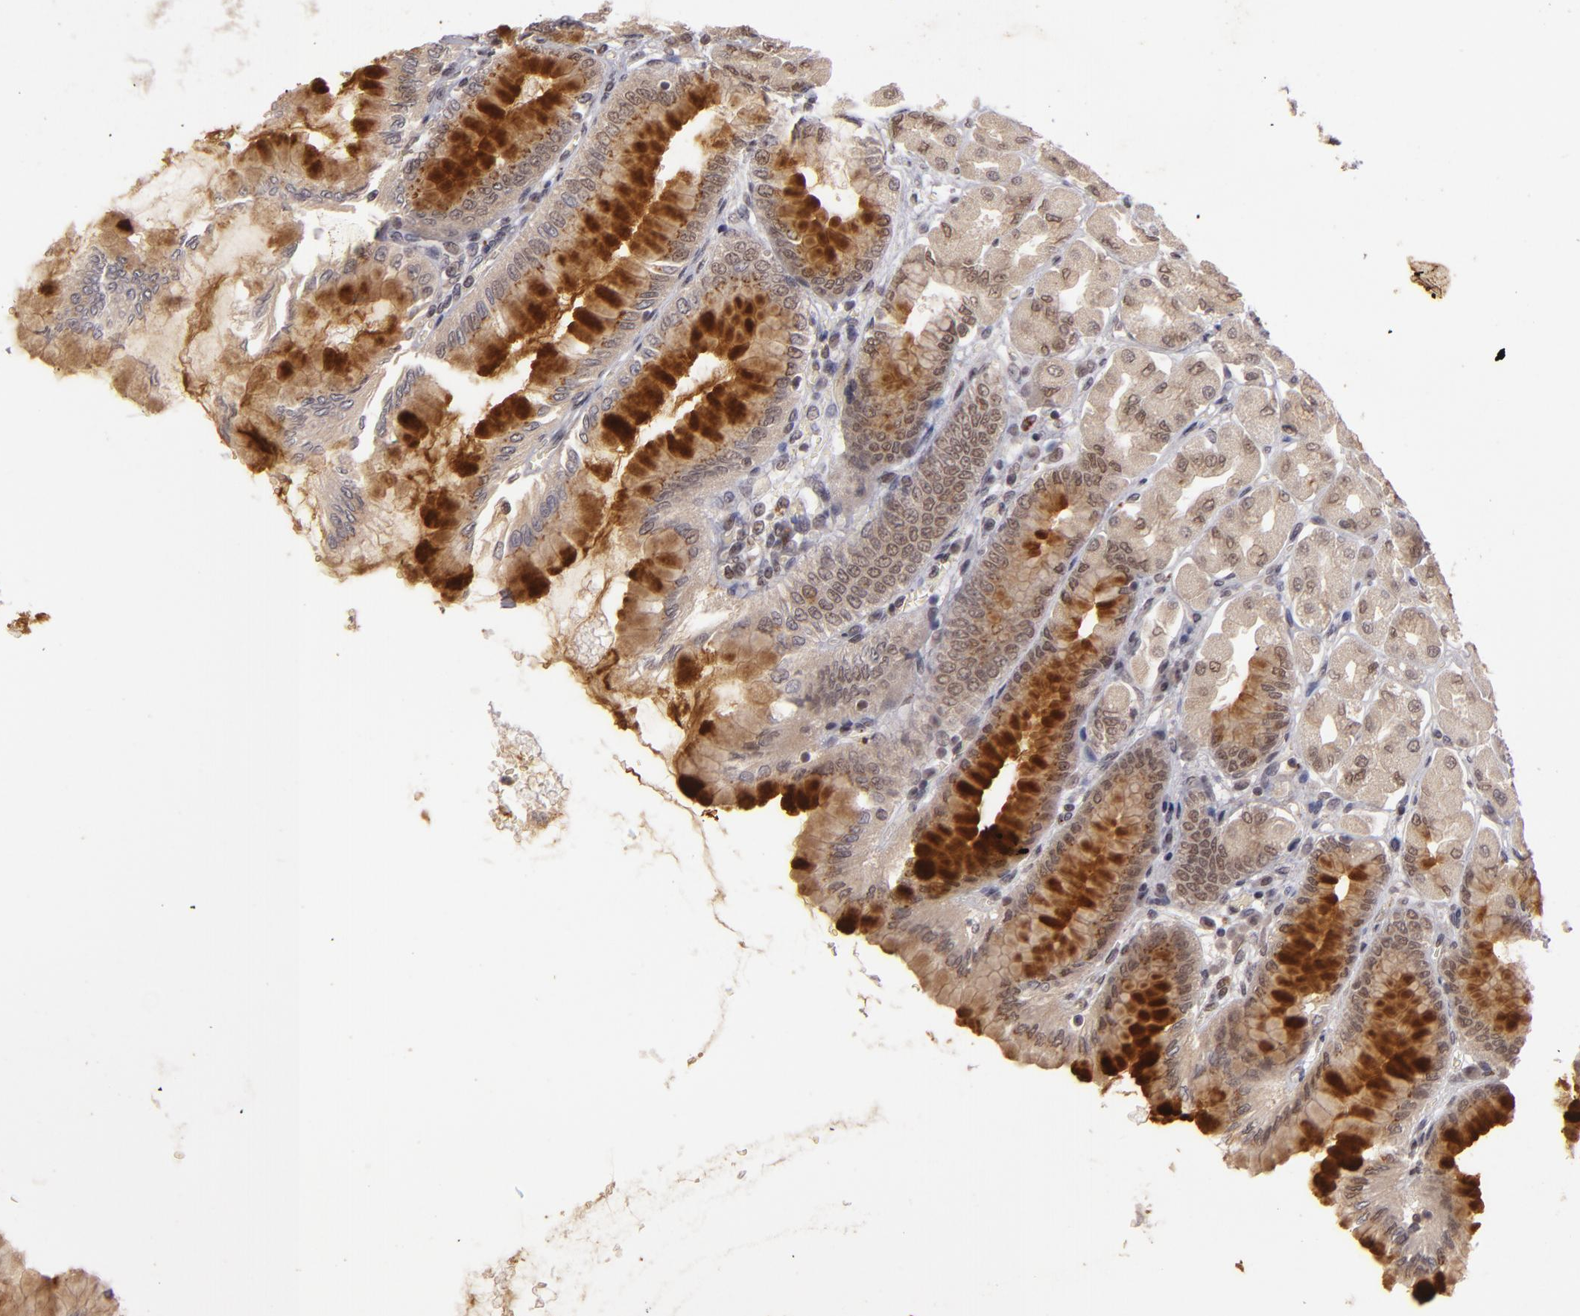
{"staining": {"intensity": "strong", "quantity": ">75%", "location": "cytoplasmic/membranous"}, "tissue": "stomach", "cell_type": "Glandular cells", "image_type": "normal", "snomed": [{"axis": "morphology", "description": "Normal tissue, NOS"}, {"axis": "topography", "description": "Stomach, upper"}], "caption": "Immunohistochemistry (IHC) histopathology image of unremarkable human stomach stained for a protein (brown), which displays high levels of strong cytoplasmic/membranous expression in about >75% of glandular cells.", "gene": "DFFA", "patient": {"sex": "female", "age": 56}}